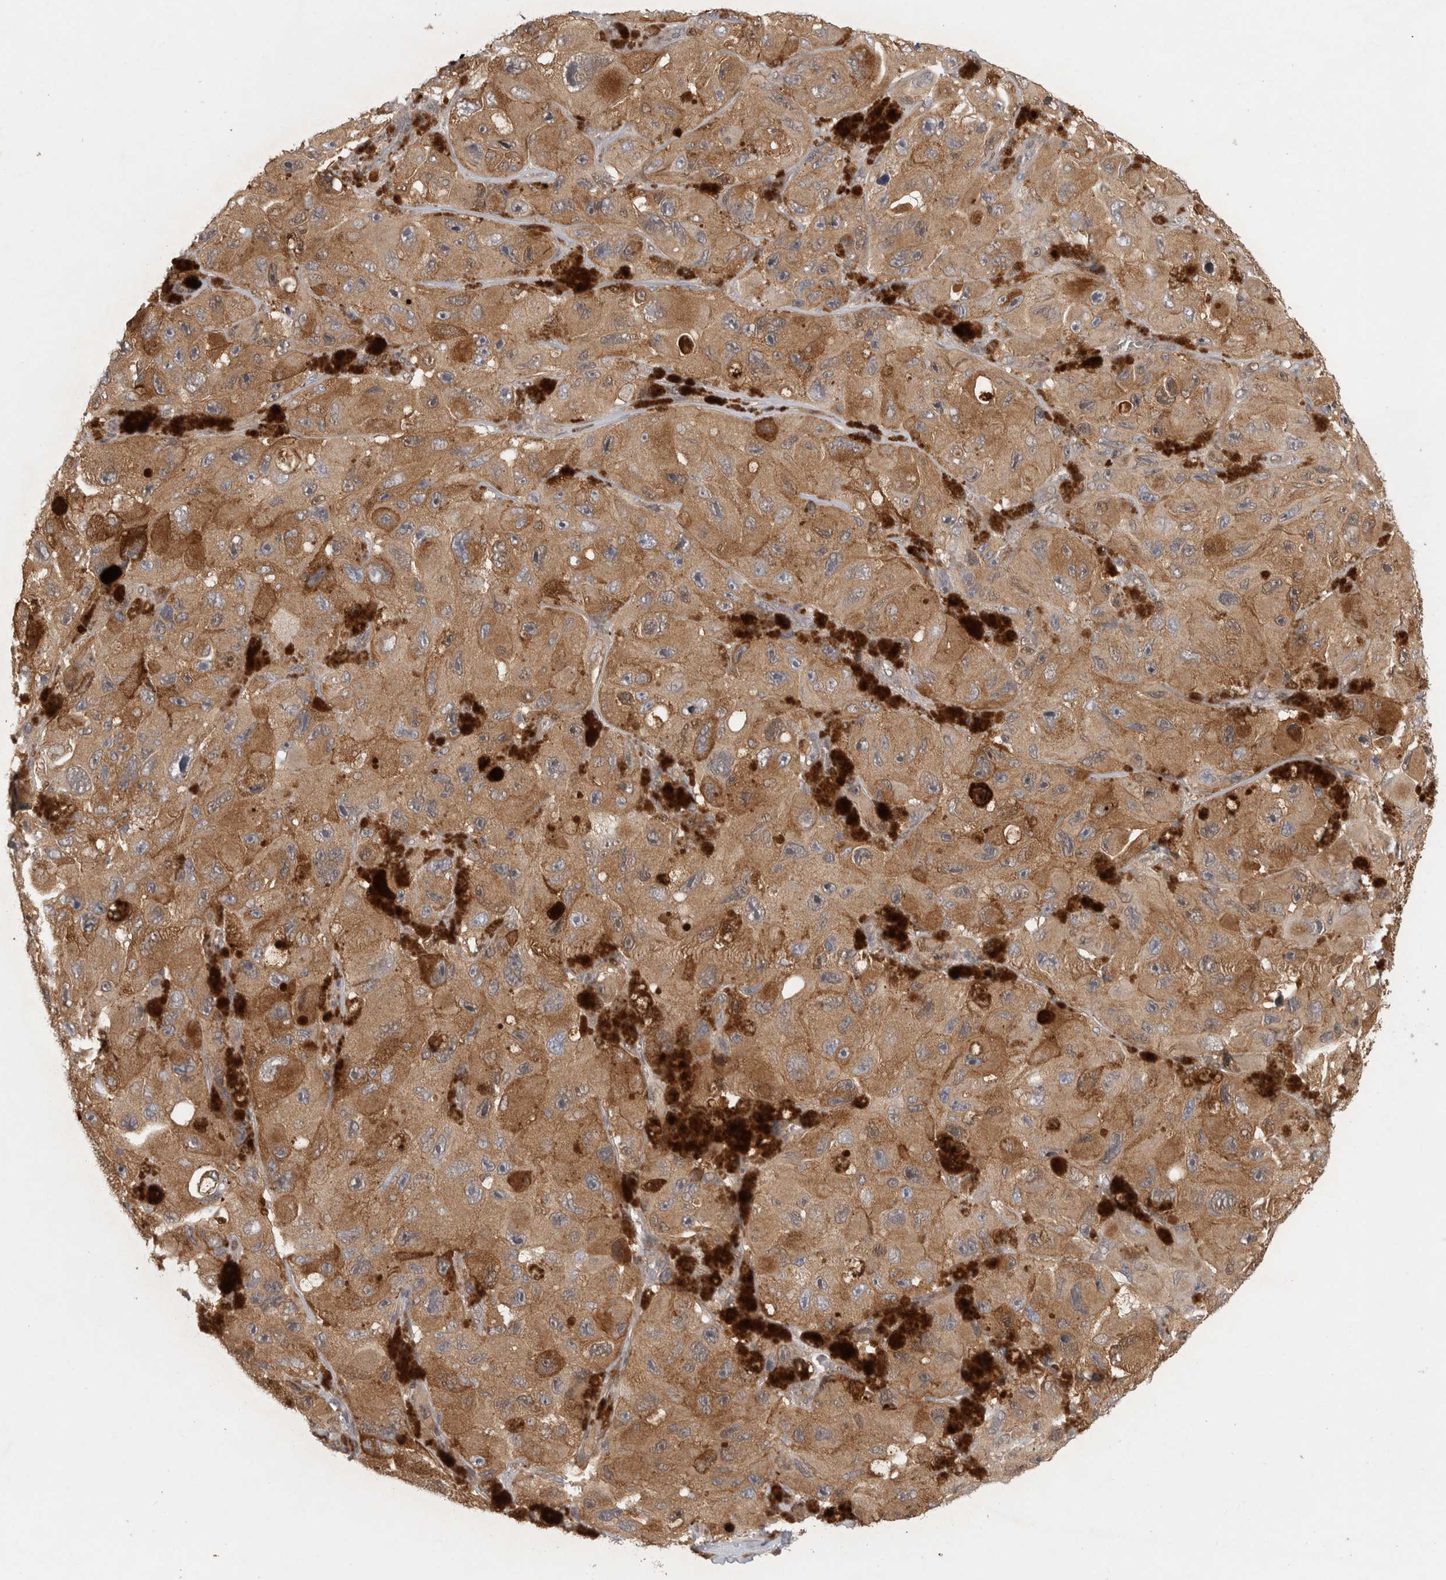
{"staining": {"intensity": "moderate", "quantity": ">75%", "location": "cytoplasmic/membranous"}, "tissue": "melanoma", "cell_type": "Tumor cells", "image_type": "cancer", "snomed": [{"axis": "morphology", "description": "Malignant melanoma, NOS"}, {"axis": "topography", "description": "Skin"}], "caption": "Malignant melanoma stained with IHC shows moderate cytoplasmic/membranous staining in about >75% of tumor cells.", "gene": "PIGP", "patient": {"sex": "female", "age": 73}}